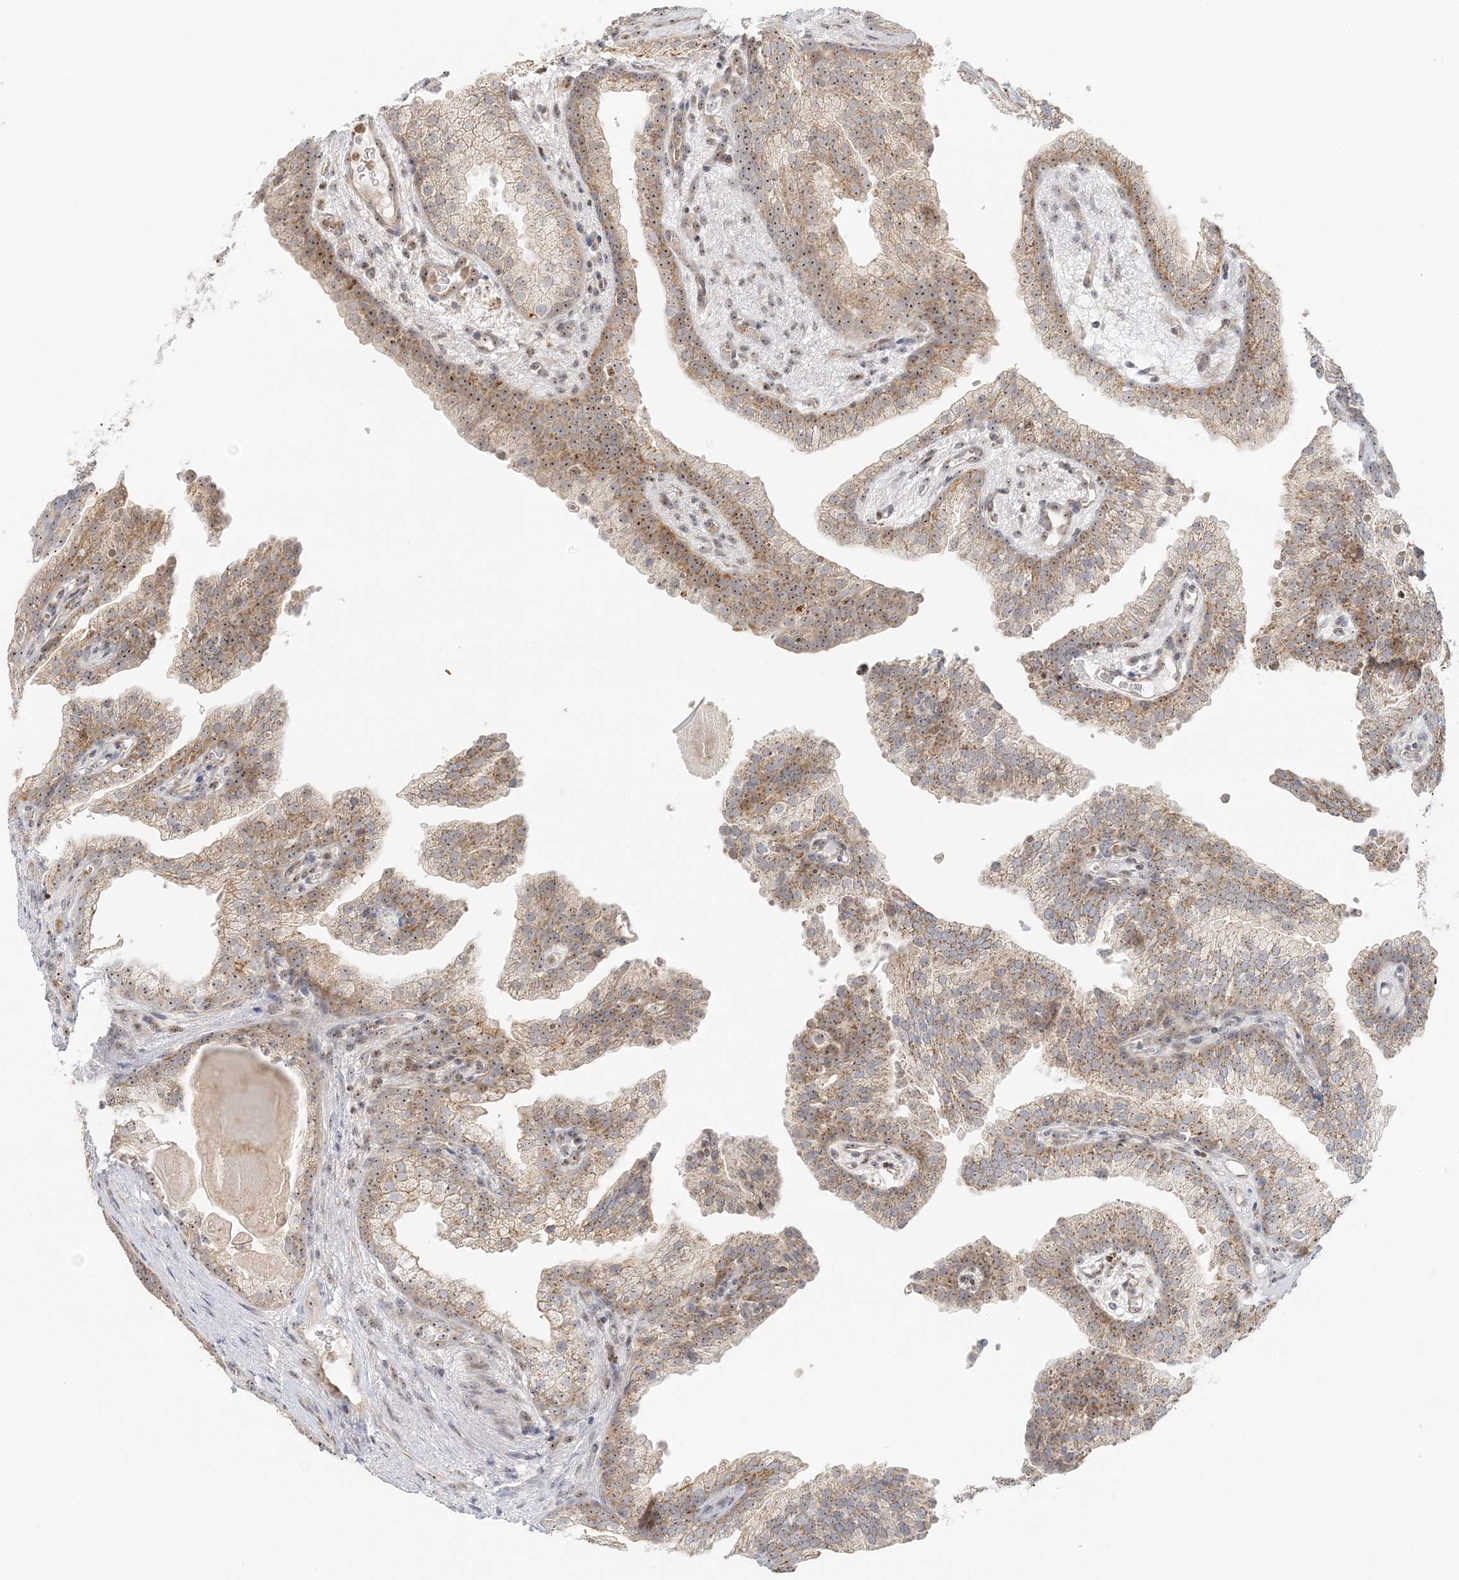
{"staining": {"intensity": "moderate", "quantity": ">75%", "location": "nuclear"}, "tissue": "prostate cancer", "cell_type": "Tumor cells", "image_type": "cancer", "snomed": [{"axis": "morphology", "description": "Adenocarcinoma, High grade"}, {"axis": "topography", "description": "Prostate"}], "caption": "Tumor cells reveal medium levels of moderate nuclear positivity in about >75% of cells in prostate high-grade adenocarcinoma. (DAB IHC, brown staining for protein, blue staining for nuclei).", "gene": "UBE2F", "patient": {"sex": "male", "age": 62}}